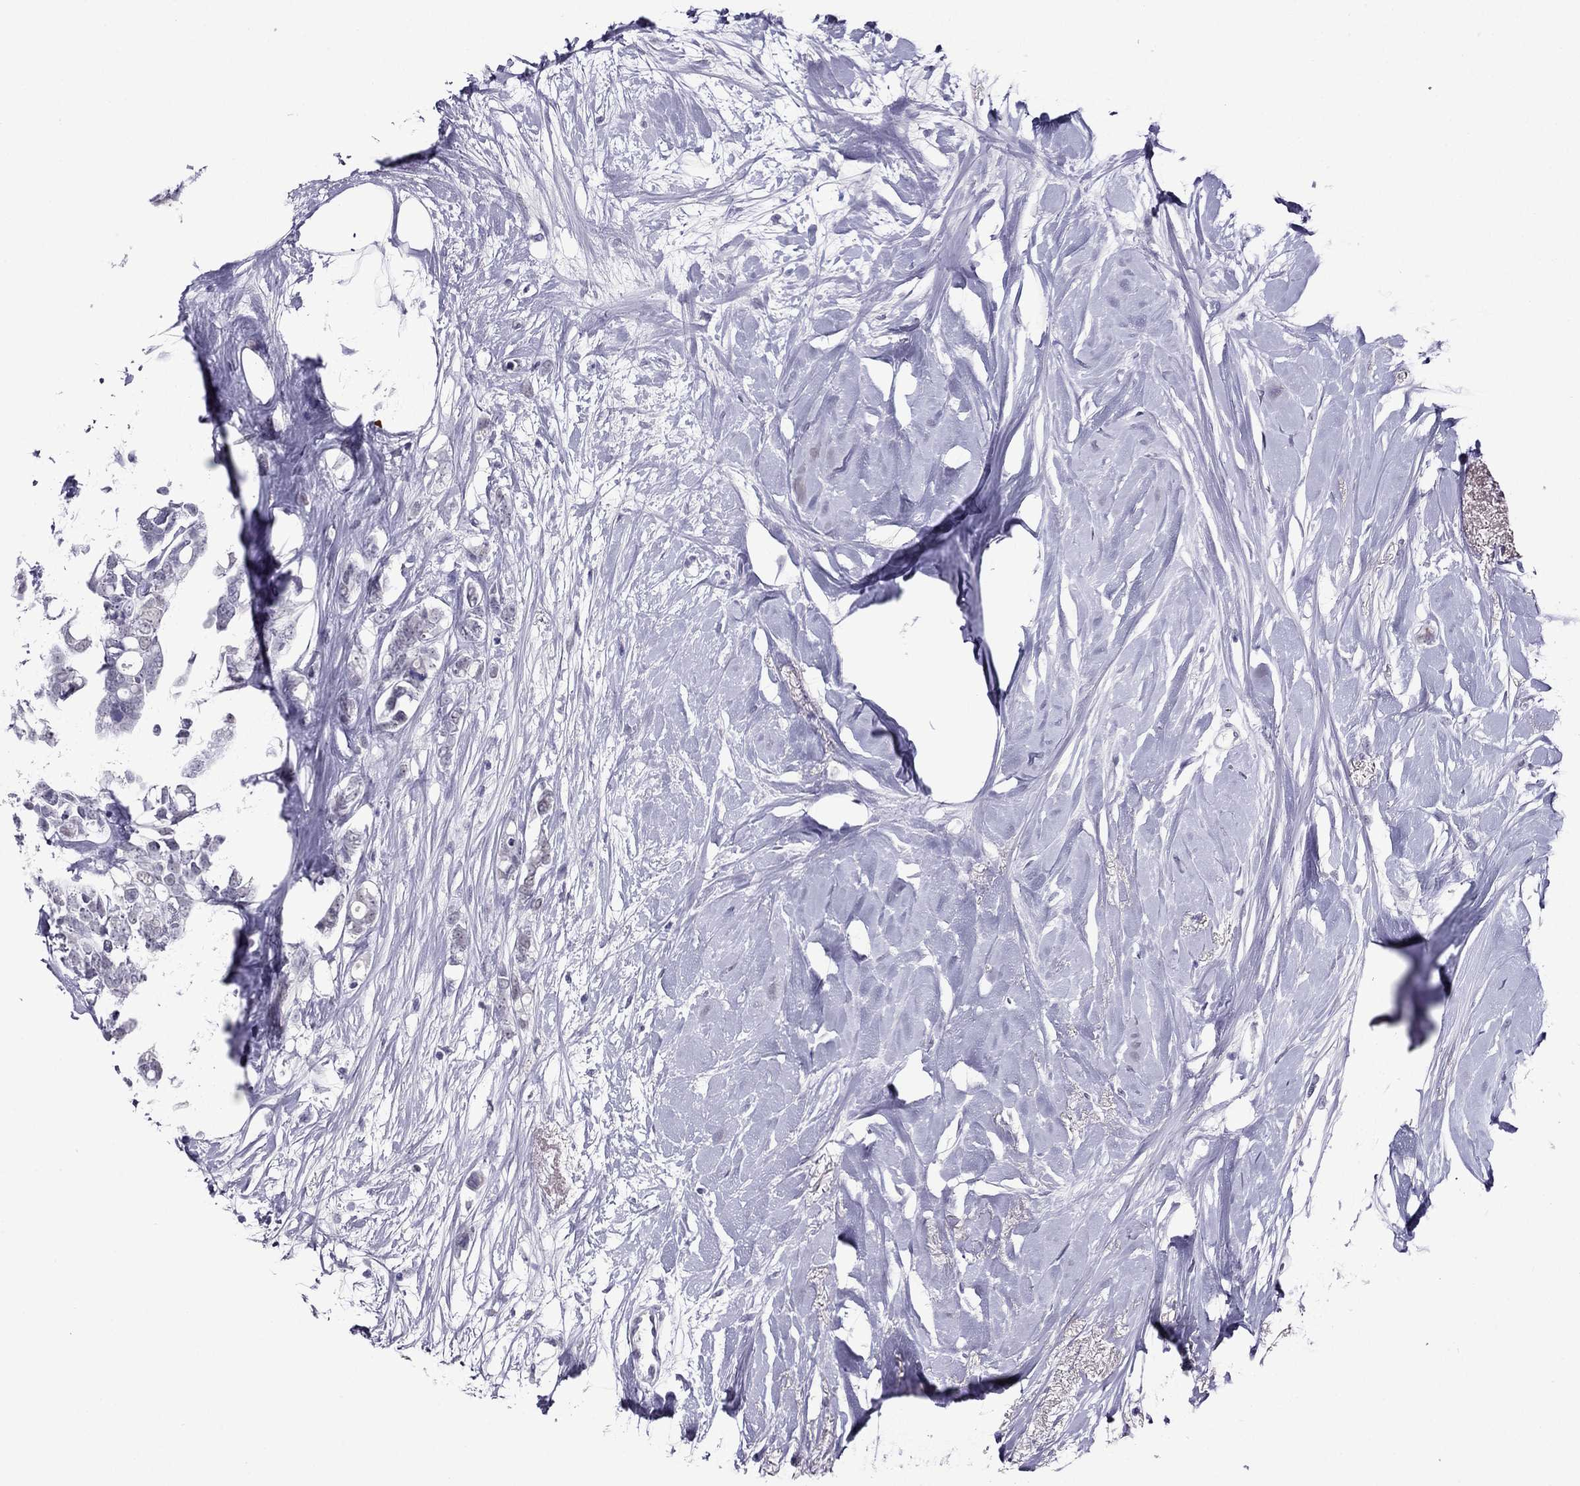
{"staining": {"intensity": "negative", "quantity": "none", "location": "none"}, "tissue": "breast cancer", "cell_type": "Tumor cells", "image_type": "cancer", "snomed": [{"axis": "morphology", "description": "Duct carcinoma"}, {"axis": "topography", "description": "Breast"}], "caption": "DAB (3,3'-diaminobenzidine) immunohistochemical staining of breast intraductal carcinoma shows no significant expression in tumor cells.", "gene": "MYLK3", "patient": {"sex": "female", "age": 40}}